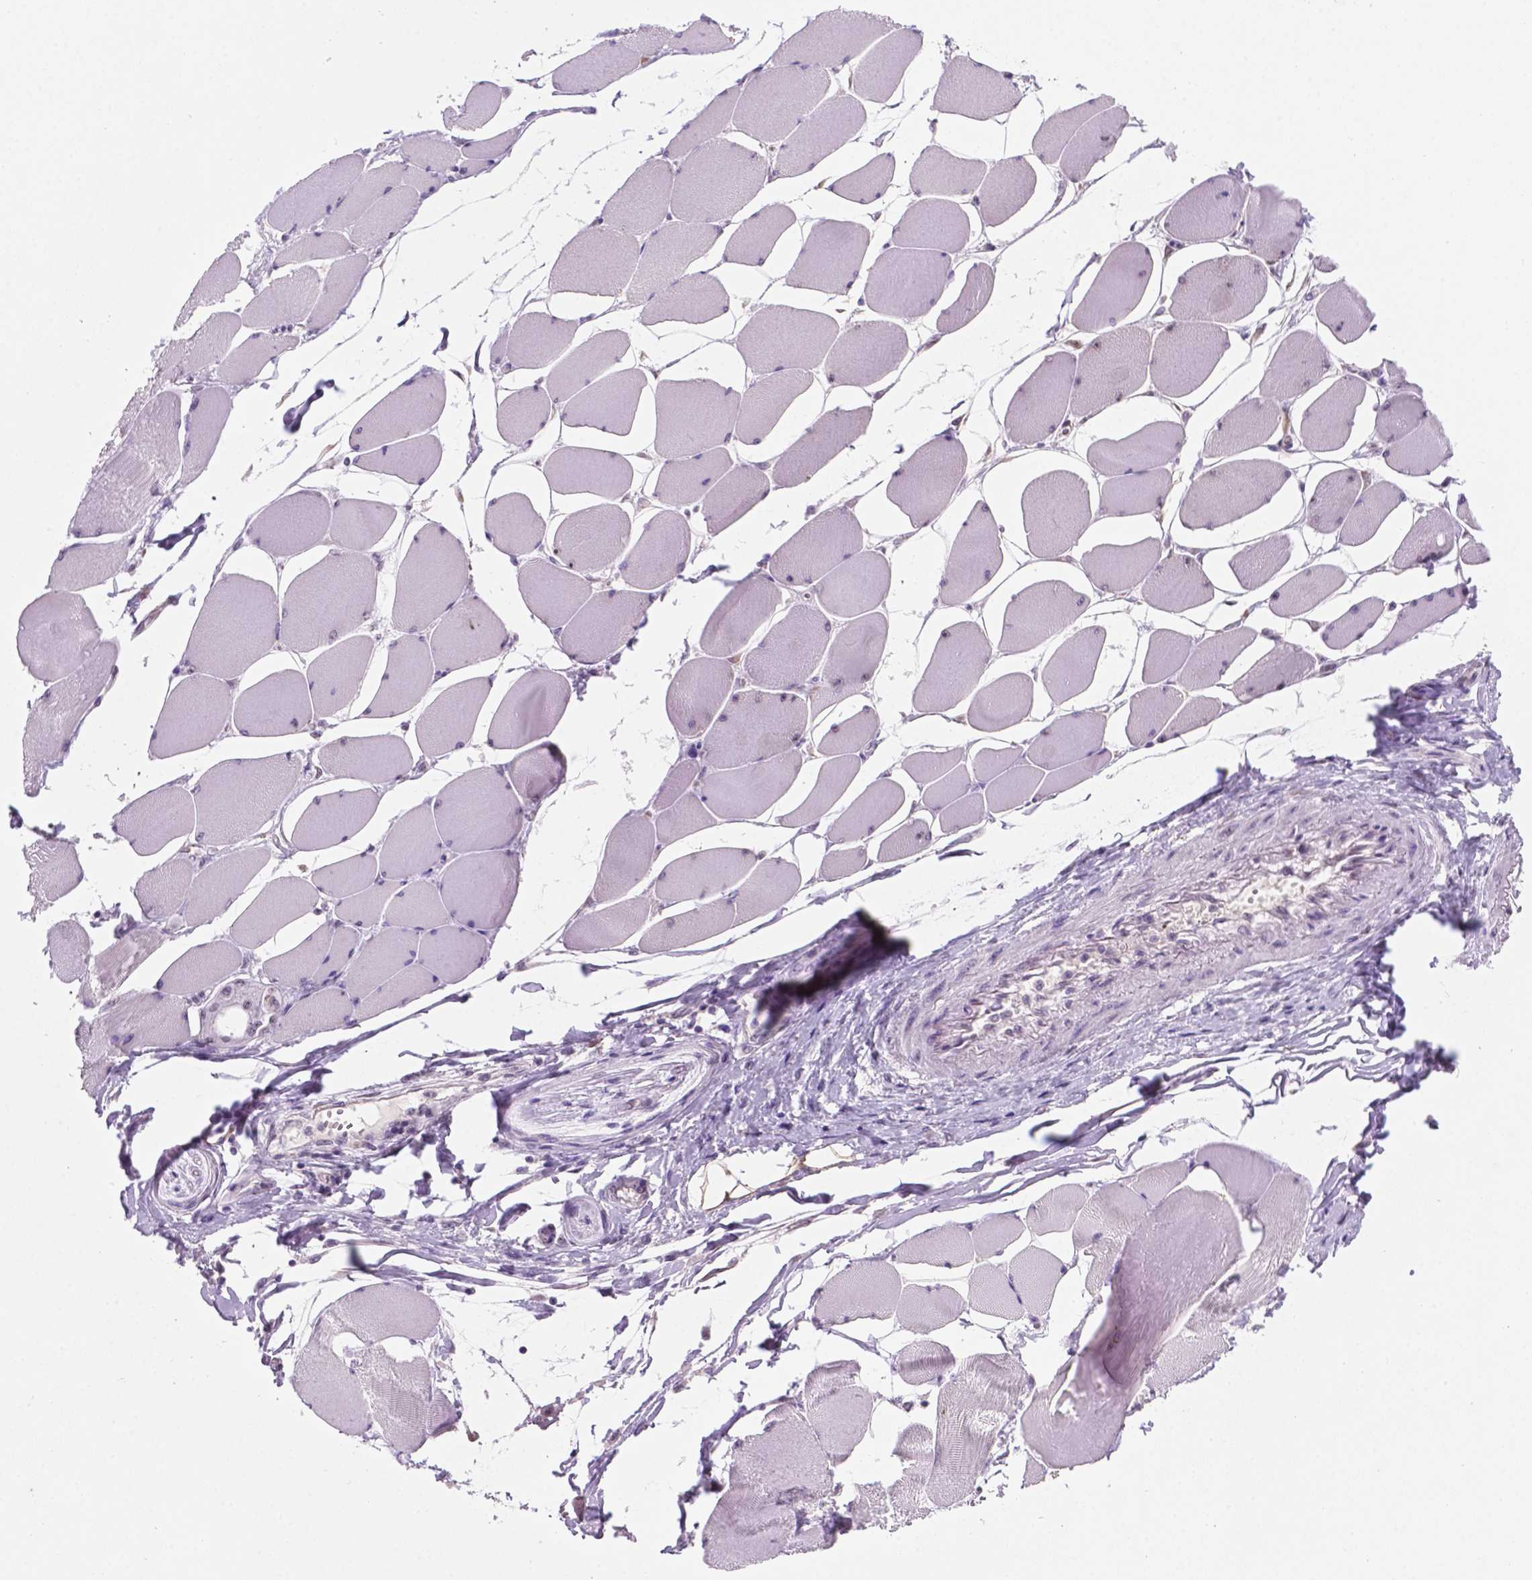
{"staining": {"intensity": "negative", "quantity": "none", "location": "none"}, "tissue": "skeletal muscle", "cell_type": "Myocytes", "image_type": "normal", "snomed": [{"axis": "morphology", "description": "Normal tissue, NOS"}, {"axis": "topography", "description": "Skeletal muscle"}], "caption": "Myocytes are negative for protein expression in benign human skeletal muscle. The staining is performed using DAB (3,3'-diaminobenzidine) brown chromogen with nuclei counter-stained in using hematoxylin.", "gene": "C18orf21", "patient": {"sex": "female", "age": 75}}